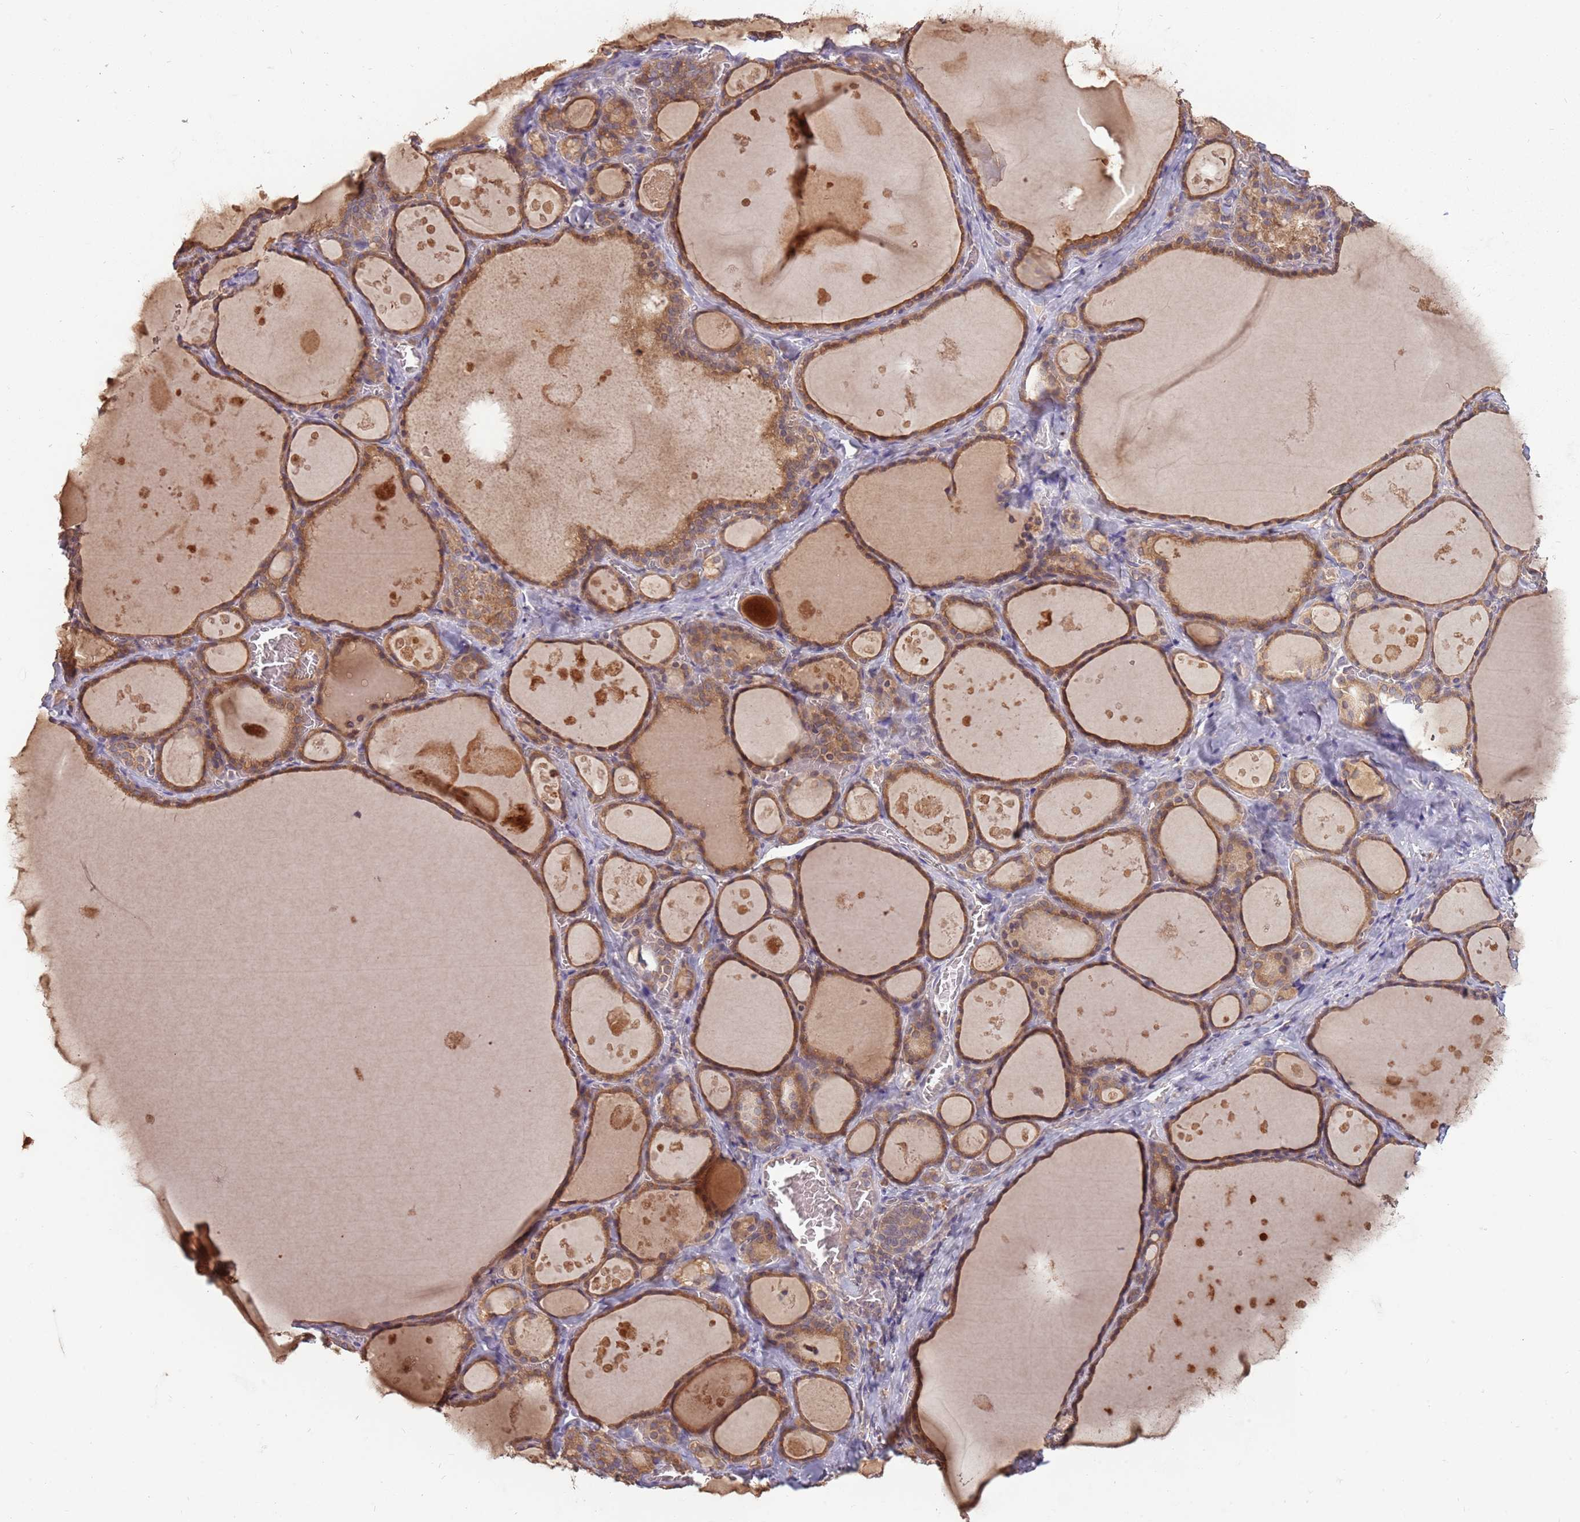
{"staining": {"intensity": "moderate", "quantity": ">75%", "location": "cytoplasmic/membranous"}, "tissue": "thyroid gland", "cell_type": "Glandular cells", "image_type": "normal", "snomed": [{"axis": "morphology", "description": "Normal tissue, NOS"}, {"axis": "topography", "description": "Thyroid gland"}], "caption": "Immunohistochemical staining of normal thyroid gland exhibits >75% levels of moderate cytoplasmic/membranous protein positivity in about >75% of glandular cells.", "gene": "USP32", "patient": {"sex": "male", "age": 56}}